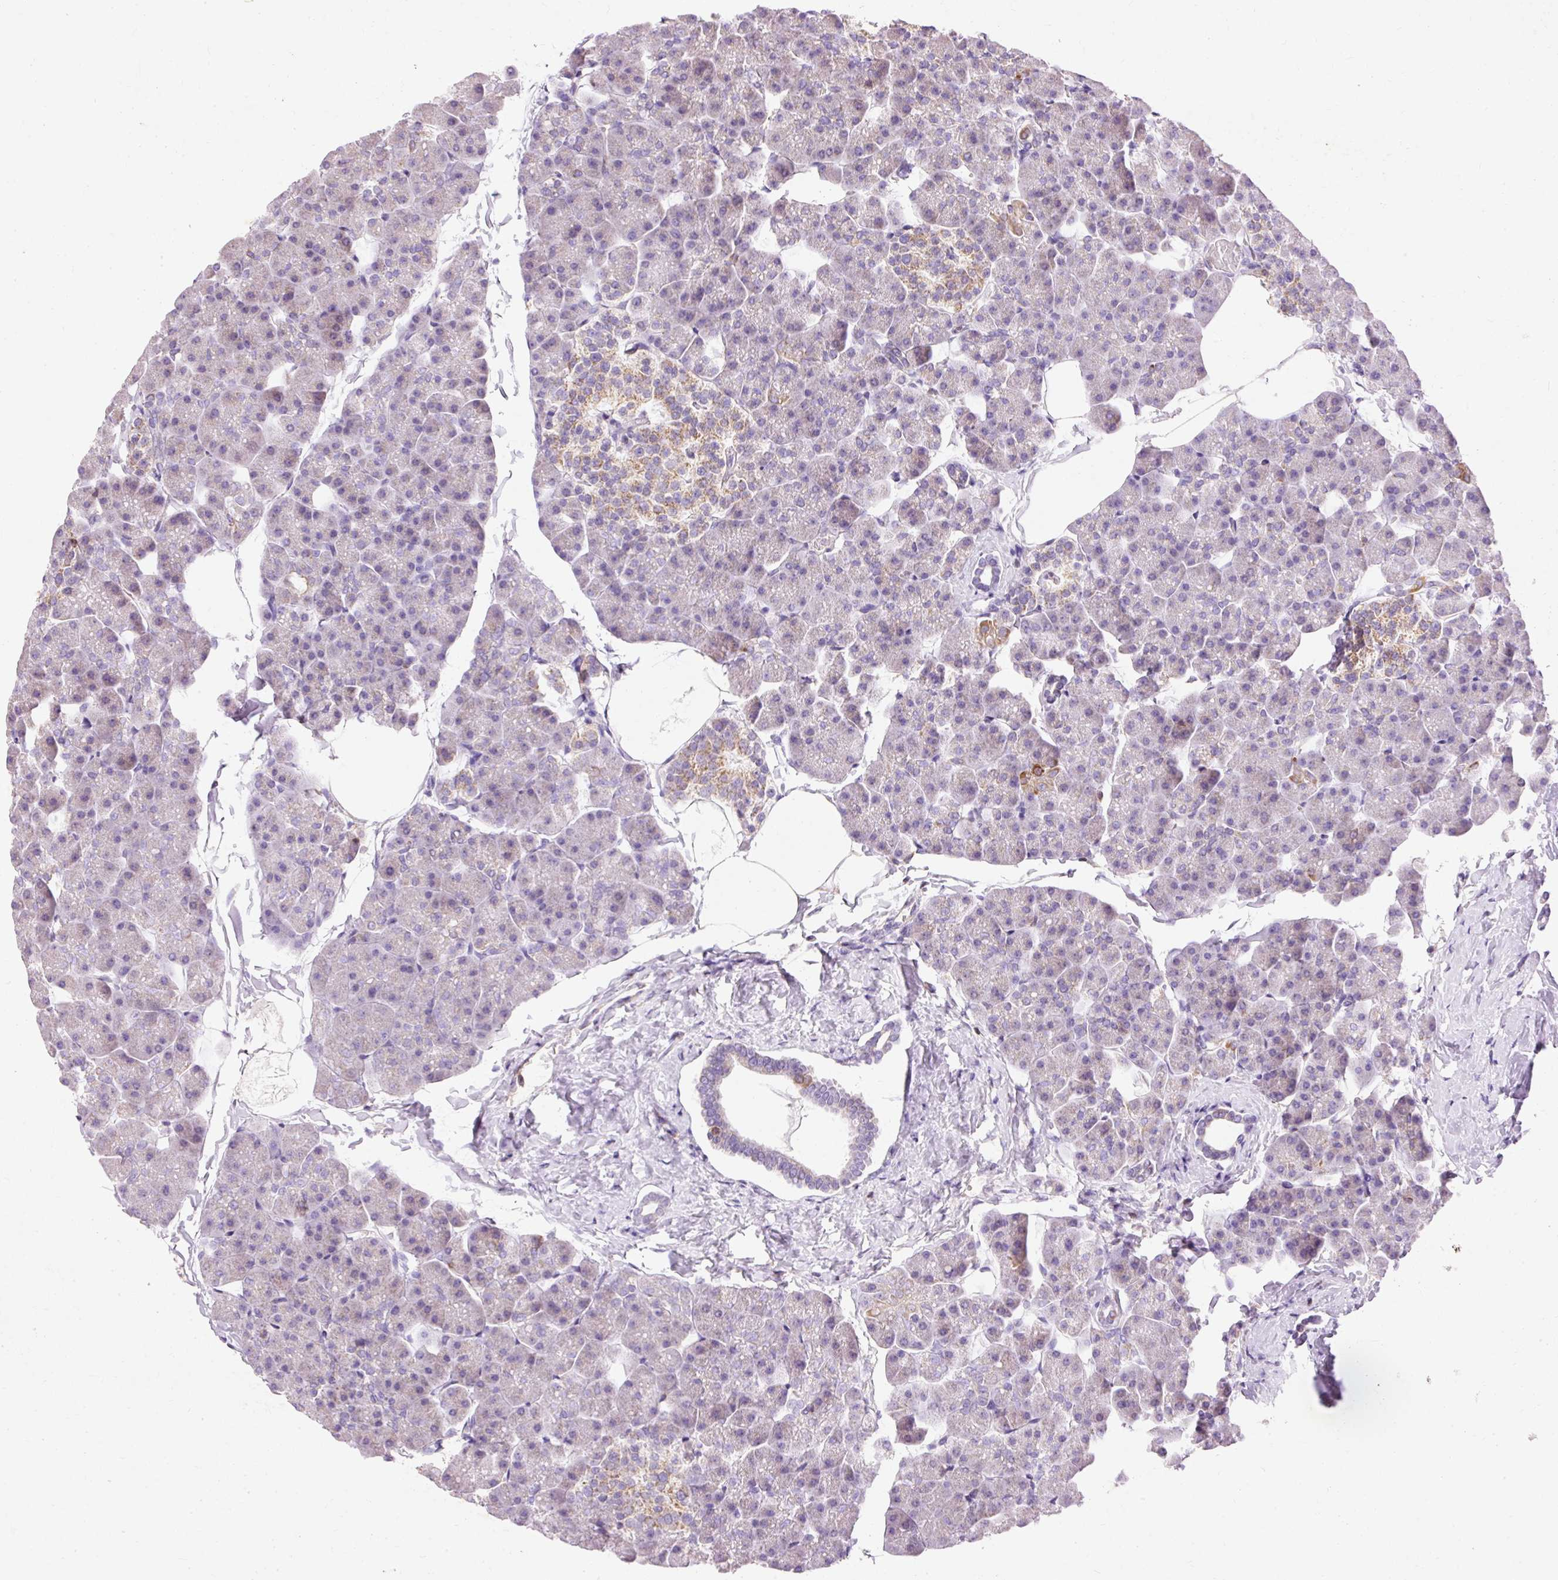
{"staining": {"intensity": "negative", "quantity": "none", "location": "none"}, "tissue": "pancreas", "cell_type": "Exocrine glandular cells", "image_type": "normal", "snomed": [{"axis": "morphology", "description": "Normal tissue, NOS"}, {"axis": "topography", "description": "Pancreas"}], "caption": "IHC micrograph of unremarkable pancreas stained for a protein (brown), which reveals no expression in exocrine glandular cells. (Brightfield microscopy of DAB immunohistochemistry (IHC) at high magnification).", "gene": "IMMT", "patient": {"sex": "male", "age": 35}}